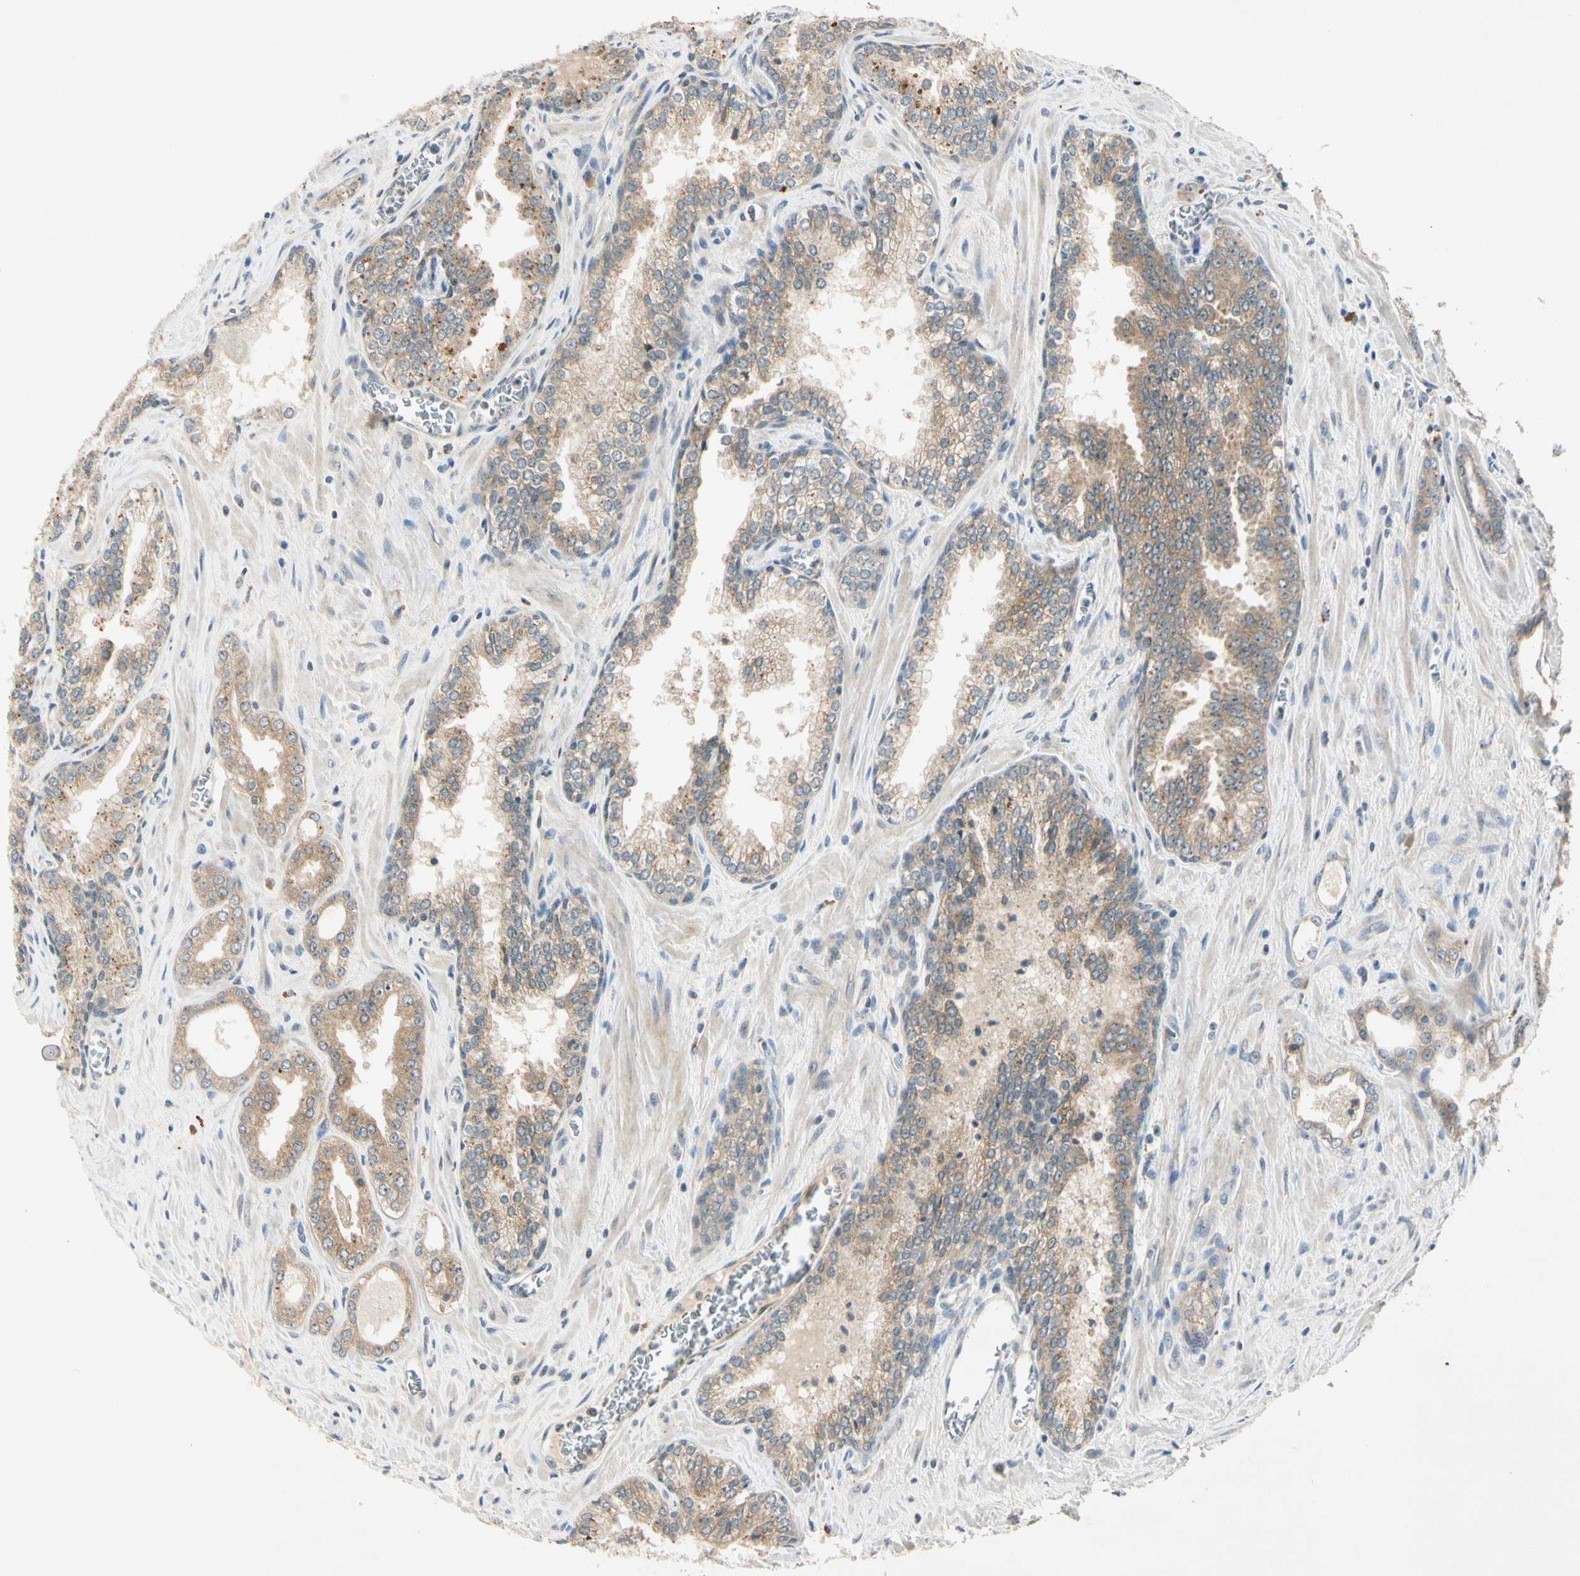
{"staining": {"intensity": "moderate", "quantity": ">75%", "location": "cytoplasmic/membranous"}, "tissue": "prostate cancer", "cell_type": "Tumor cells", "image_type": "cancer", "snomed": [{"axis": "morphology", "description": "Adenocarcinoma, Low grade"}, {"axis": "topography", "description": "Prostate"}], "caption": "Protein staining of prostate adenocarcinoma (low-grade) tissue shows moderate cytoplasmic/membranous expression in approximately >75% of tumor cells. The protein of interest is stained brown, and the nuclei are stained in blue (DAB (3,3'-diaminobenzidine) IHC with brightfield microscopy, high magnification).", "gene": "RPS6KB2", "patient": {"sex": "male", "age": 60}}